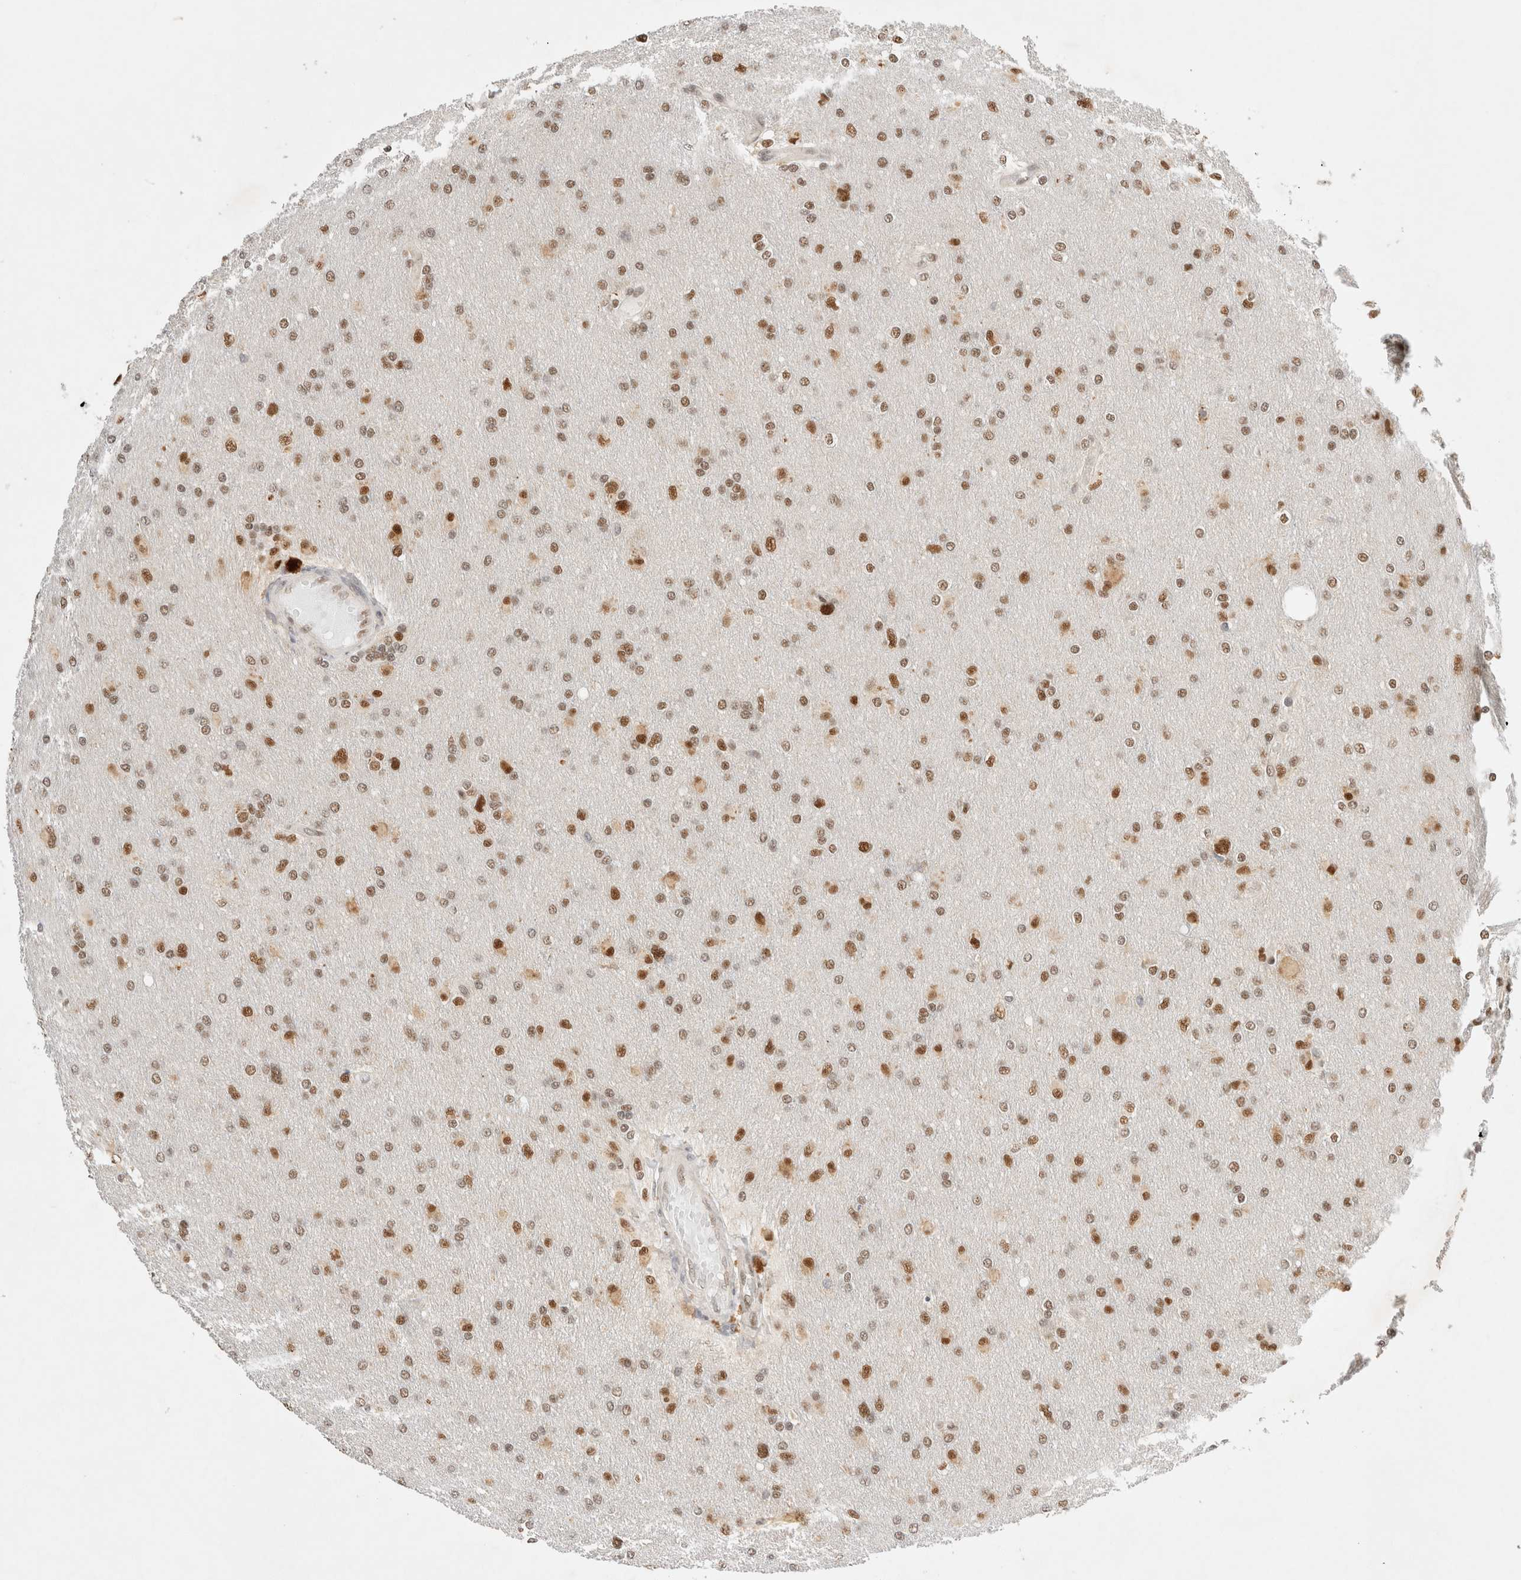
{"staining": {"intensity": "moderate", "quantity": ">75%", "location": "nuclear"}, "tissue": "glioma", "cell_type": "Tumor cells", "image_type": "cancer", "snomed": [{"axis": "morphology", "description": "Glioma, malignant, High grade"}, {"axis": "topography", "description": "Cerebral cortex"}], "caption": "A brown stain shows moderate nuclear staining of a protein in malignant glioma (high-grade) tumor cells. The protein of interest is shown in brown color, while the nuclei are stained blue.", "gene": "GTF2I", "patient": {"sex": "female", "age": 36}}